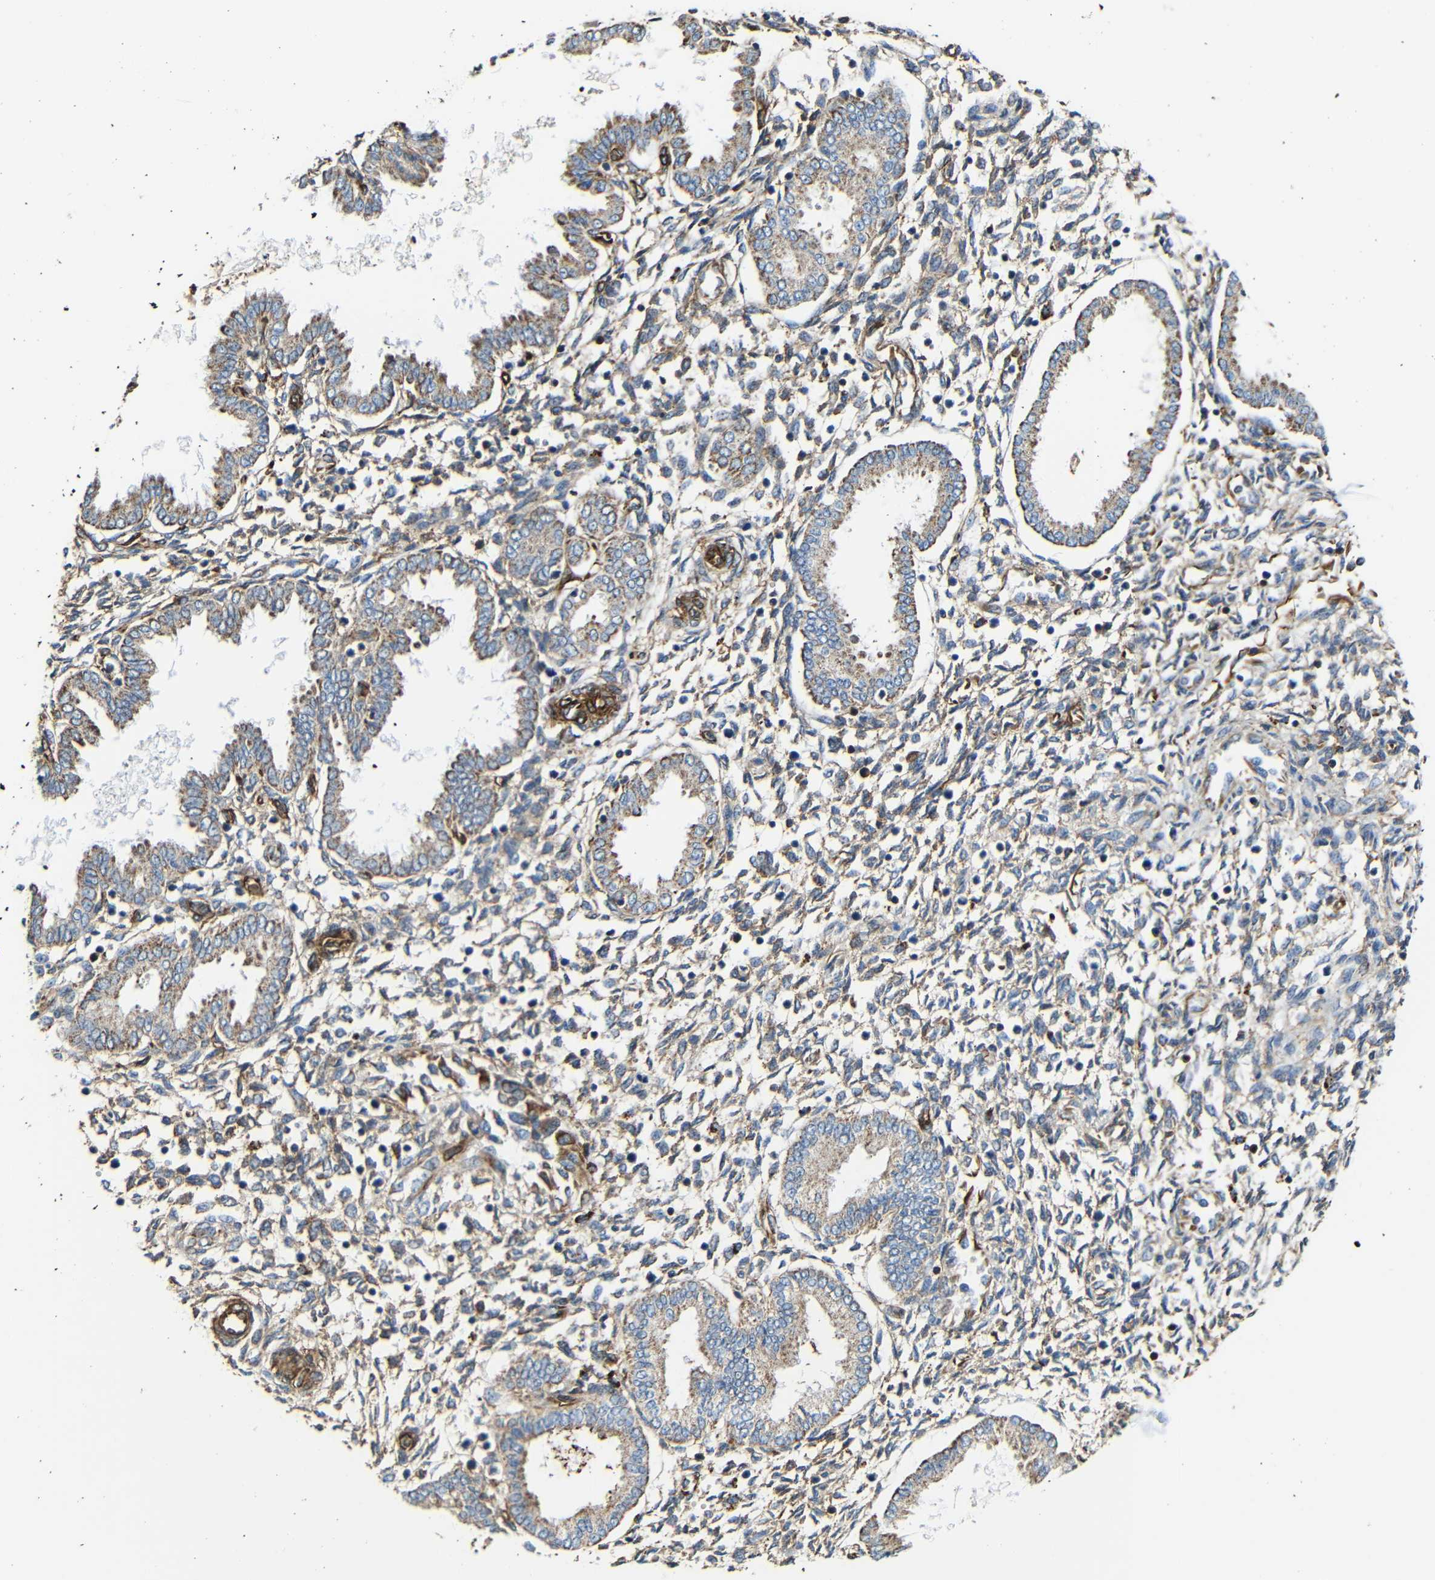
{"staining": {"intensity": "weak", "quantity": "25%-75%", "location": "cytoplasmic/membranous"}, "tissue": "endometrium", "cell_type": "Cells in endometrial stroma", "image_type": "normal", "snomed": [{"axis": "morphology", "description": "Normal tissue, NOS"}, {"axis": "topography", "description": "Endometrium"}], "caption": "Protein expression analysis of normal human endometrium reveals weak cytoplasmic/membranous expression in approximately 25%-75% of cells in endometrial stroma. The staining was performed using DAB (3,3'-diaminobenzidine) to visualize the protein expression in brown, while the nuclei were stained in blue with hematoxylin (Magnification: 20x).", "gene": "IGSF10", "patient": {"sex": "female", "age": 33}}